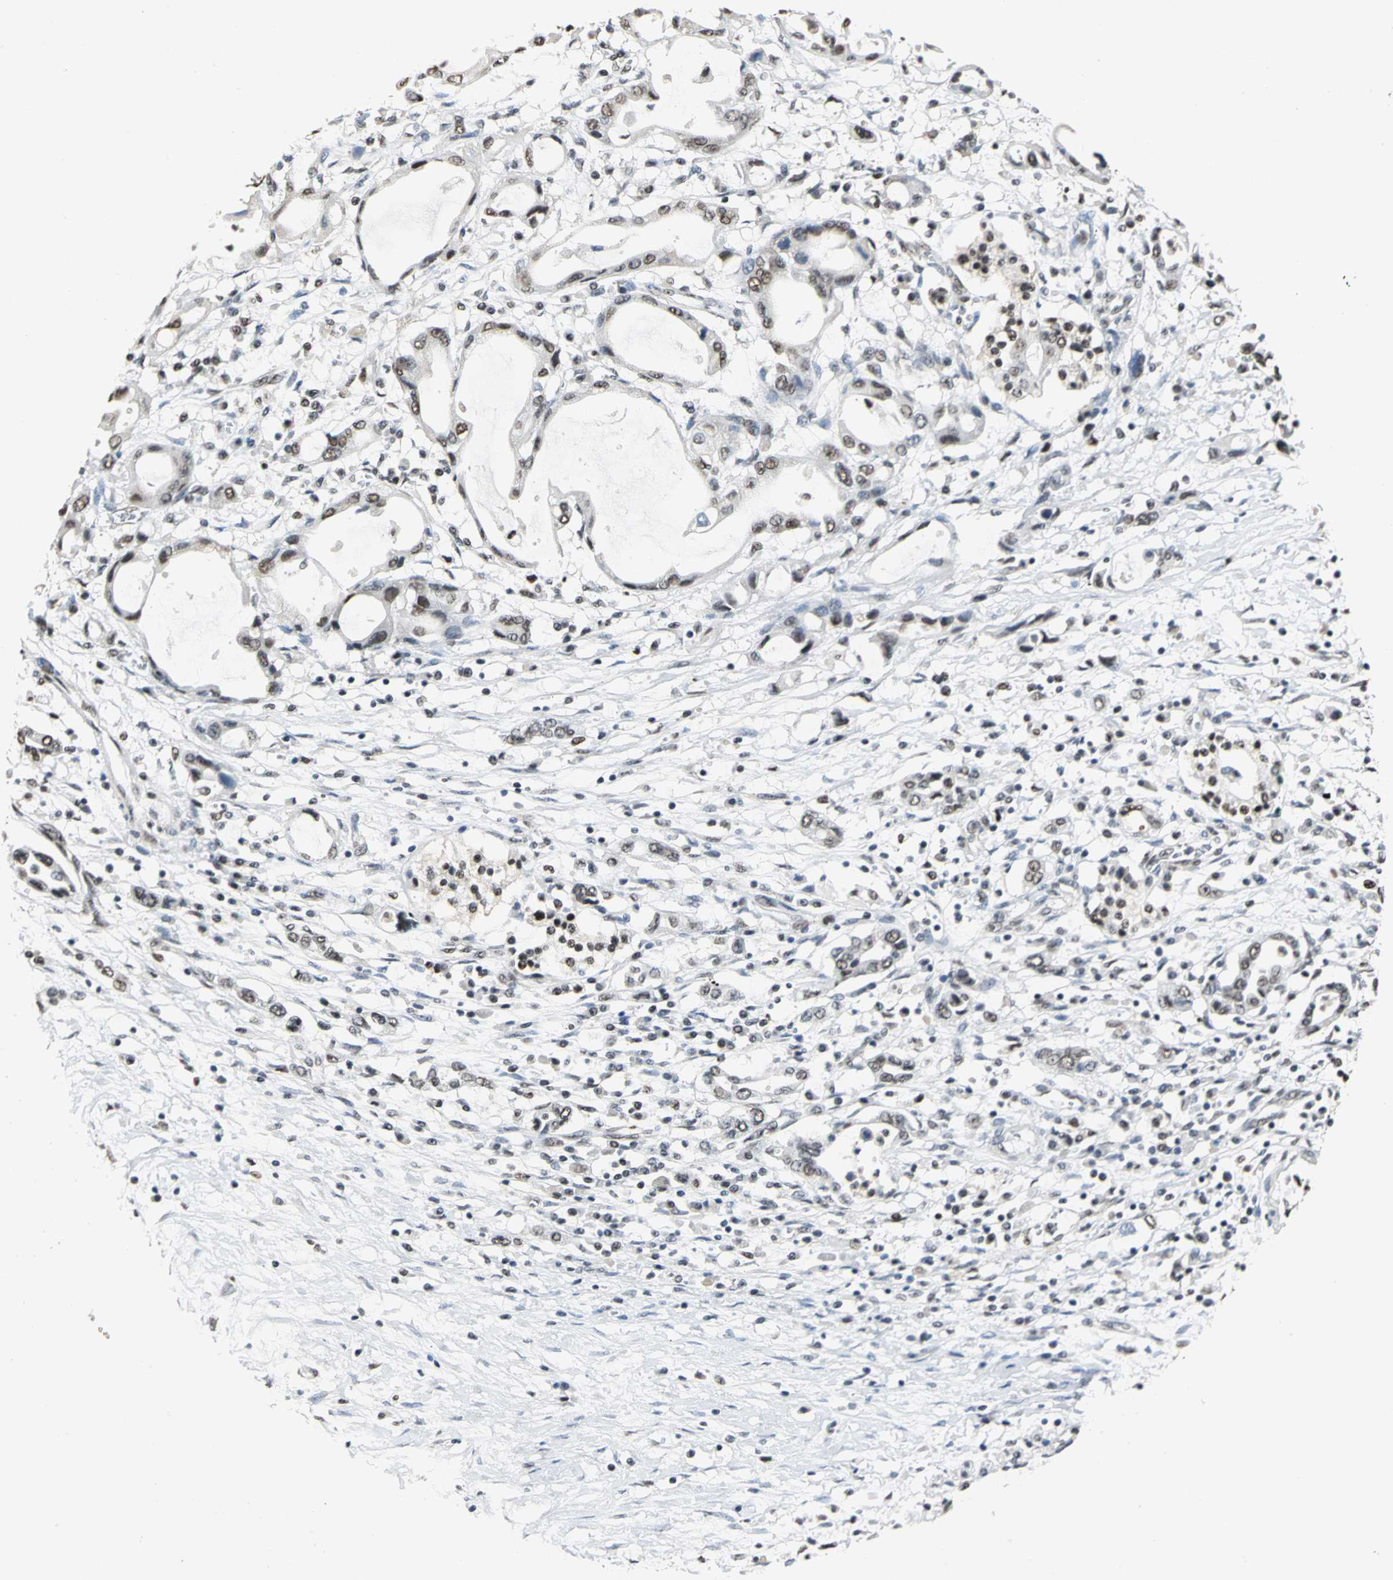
{"staining": {"intensity": "strong", "quantity": ">75%", "location": "nuclear"}, "tissue": "pancreatic cancer", "cell_type": "Tumor cells", "image_type": "cancer", "snomed": [{"axis": "morphology", "description": "Adenocarcinoma, NOS"}, {"axis": "topography", "description": "Pancreas"}], "caption": "Pancreatic adenocarcinoma stained with a protein marker reveals strong staining in tumor cells.", "gene": "CCDC88C", "patient": {"sex": "female", "age": 57}}